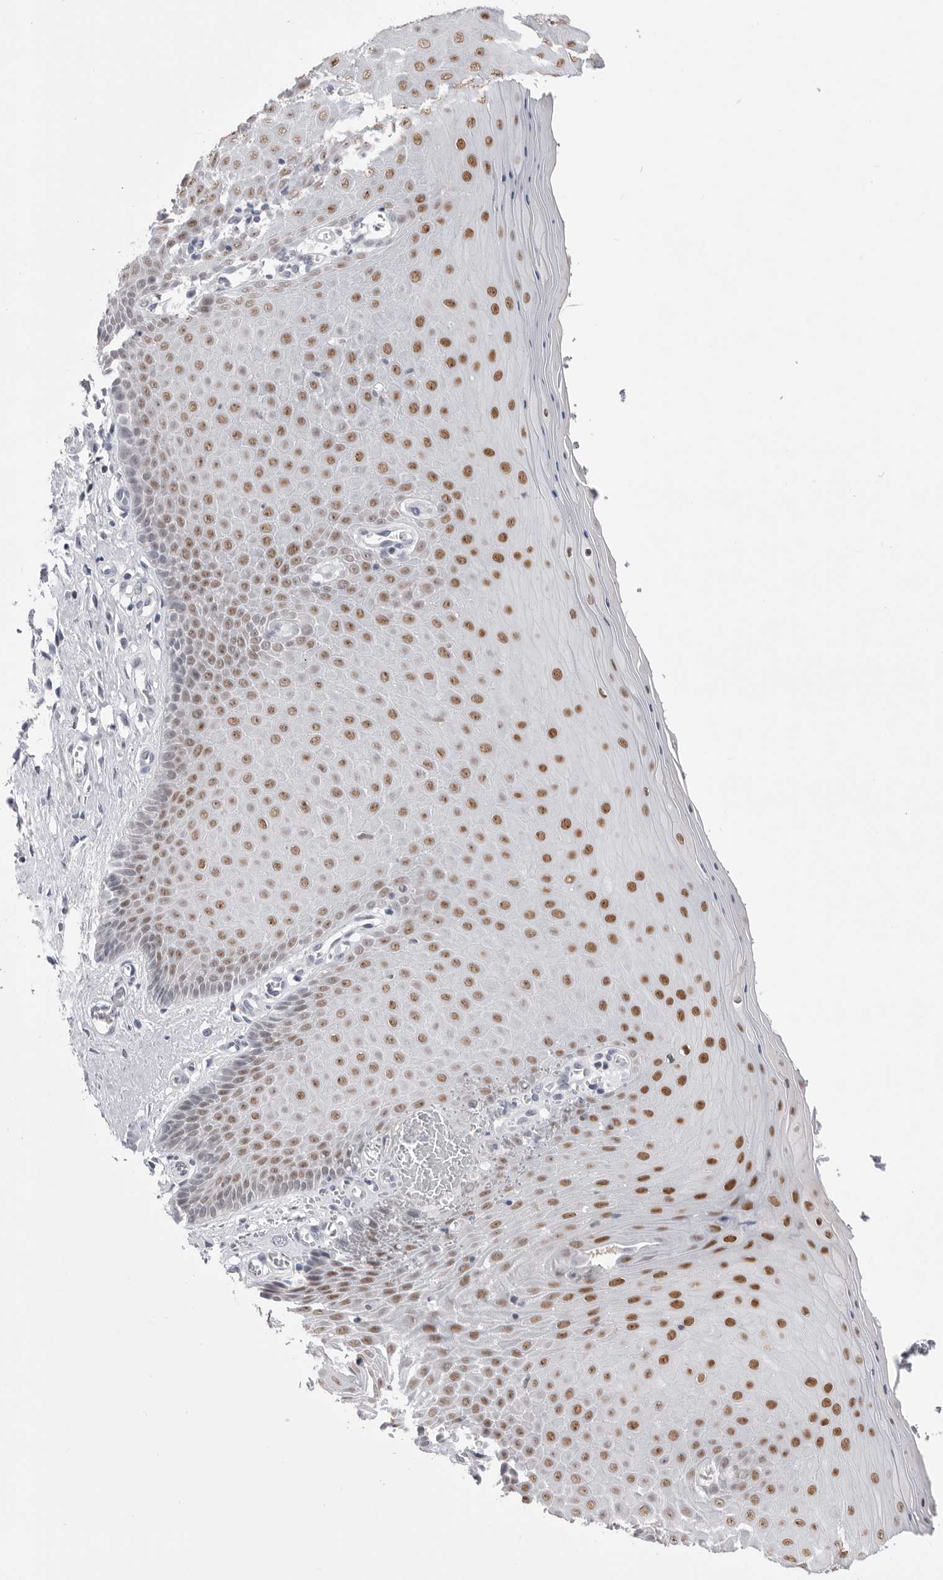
{"staining": {"intensity": "negative", "quantity": "none", "location": "none"}, "tissue": "cervix", "cell_type": "Glandular cells", "image_type": "normal", "snomed": [{"axis": "morphology", "description": "Normal tissue, NOS"}, {"axis": "topography", "description": "Cervix"}], "caption": "Immunohistochemical staining of unremarkable cervix shows no significant positivity in glandular cells.", "gene": "ZBTB7B", "patient": {"sex": "female", "age": 55}}